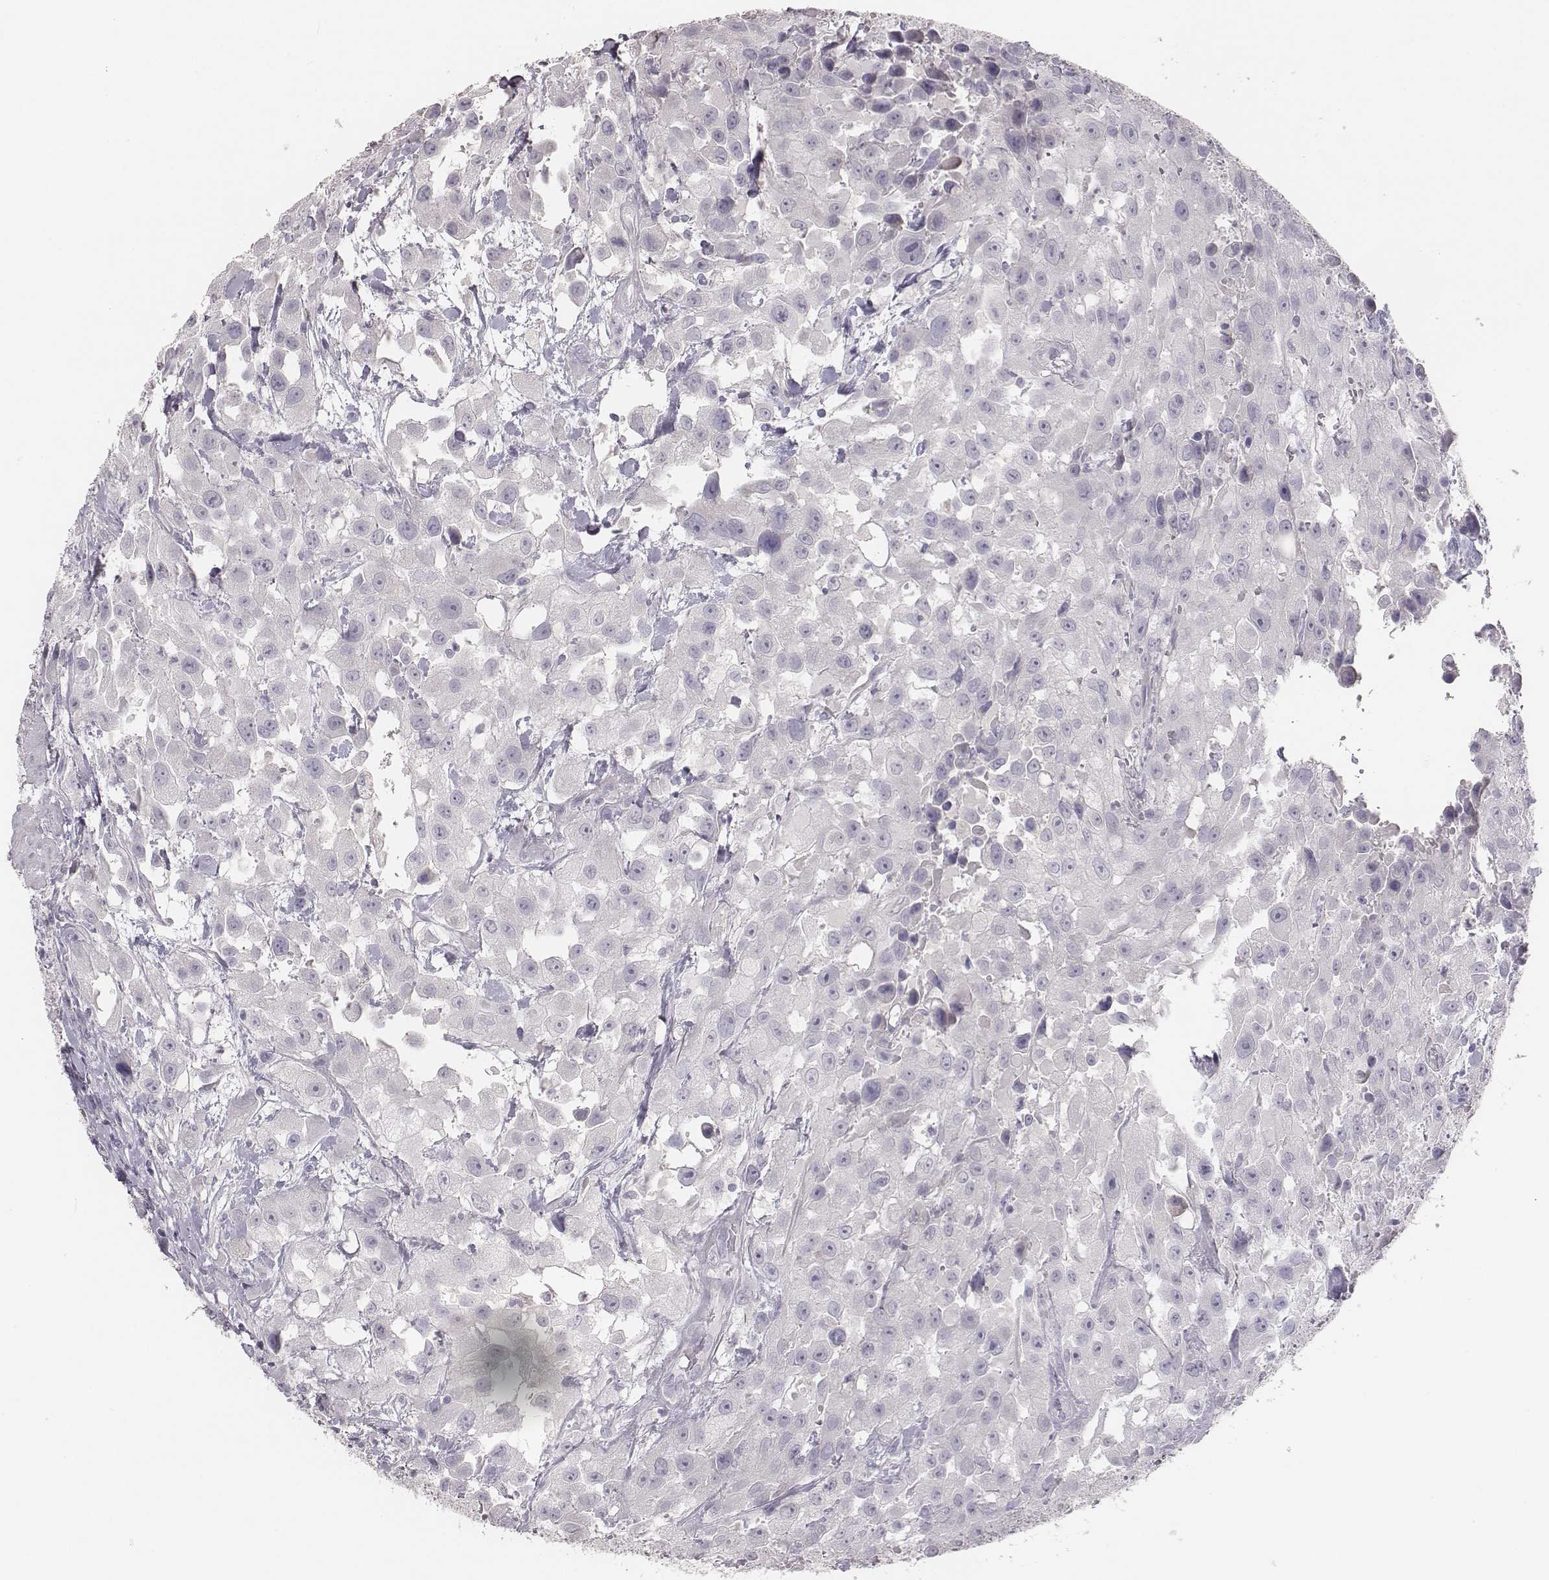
{"staining": {"intensity": "negative", "quantity": "none", "location": "none"}, "tissue": "urothelial cancer", "cell_type": "Tumor cells", "image_type": "cancer", "snomed": [{"axis": "morphology", "description": "Urothelial carcinoma, High grade"}, {"axis": "topography", "description": "Urinary bladder"}], "caption": "An image of urothelial carcinoma (high-grade) stained for a protein shows no brown staining in tumor cells. (Stains: DAB IHC with hematoxylin counter stain, Microscopy: brightfield microscopy at high magnification).", "gene": "MYH6", "patient": {"sex": "male", "age": 79}}